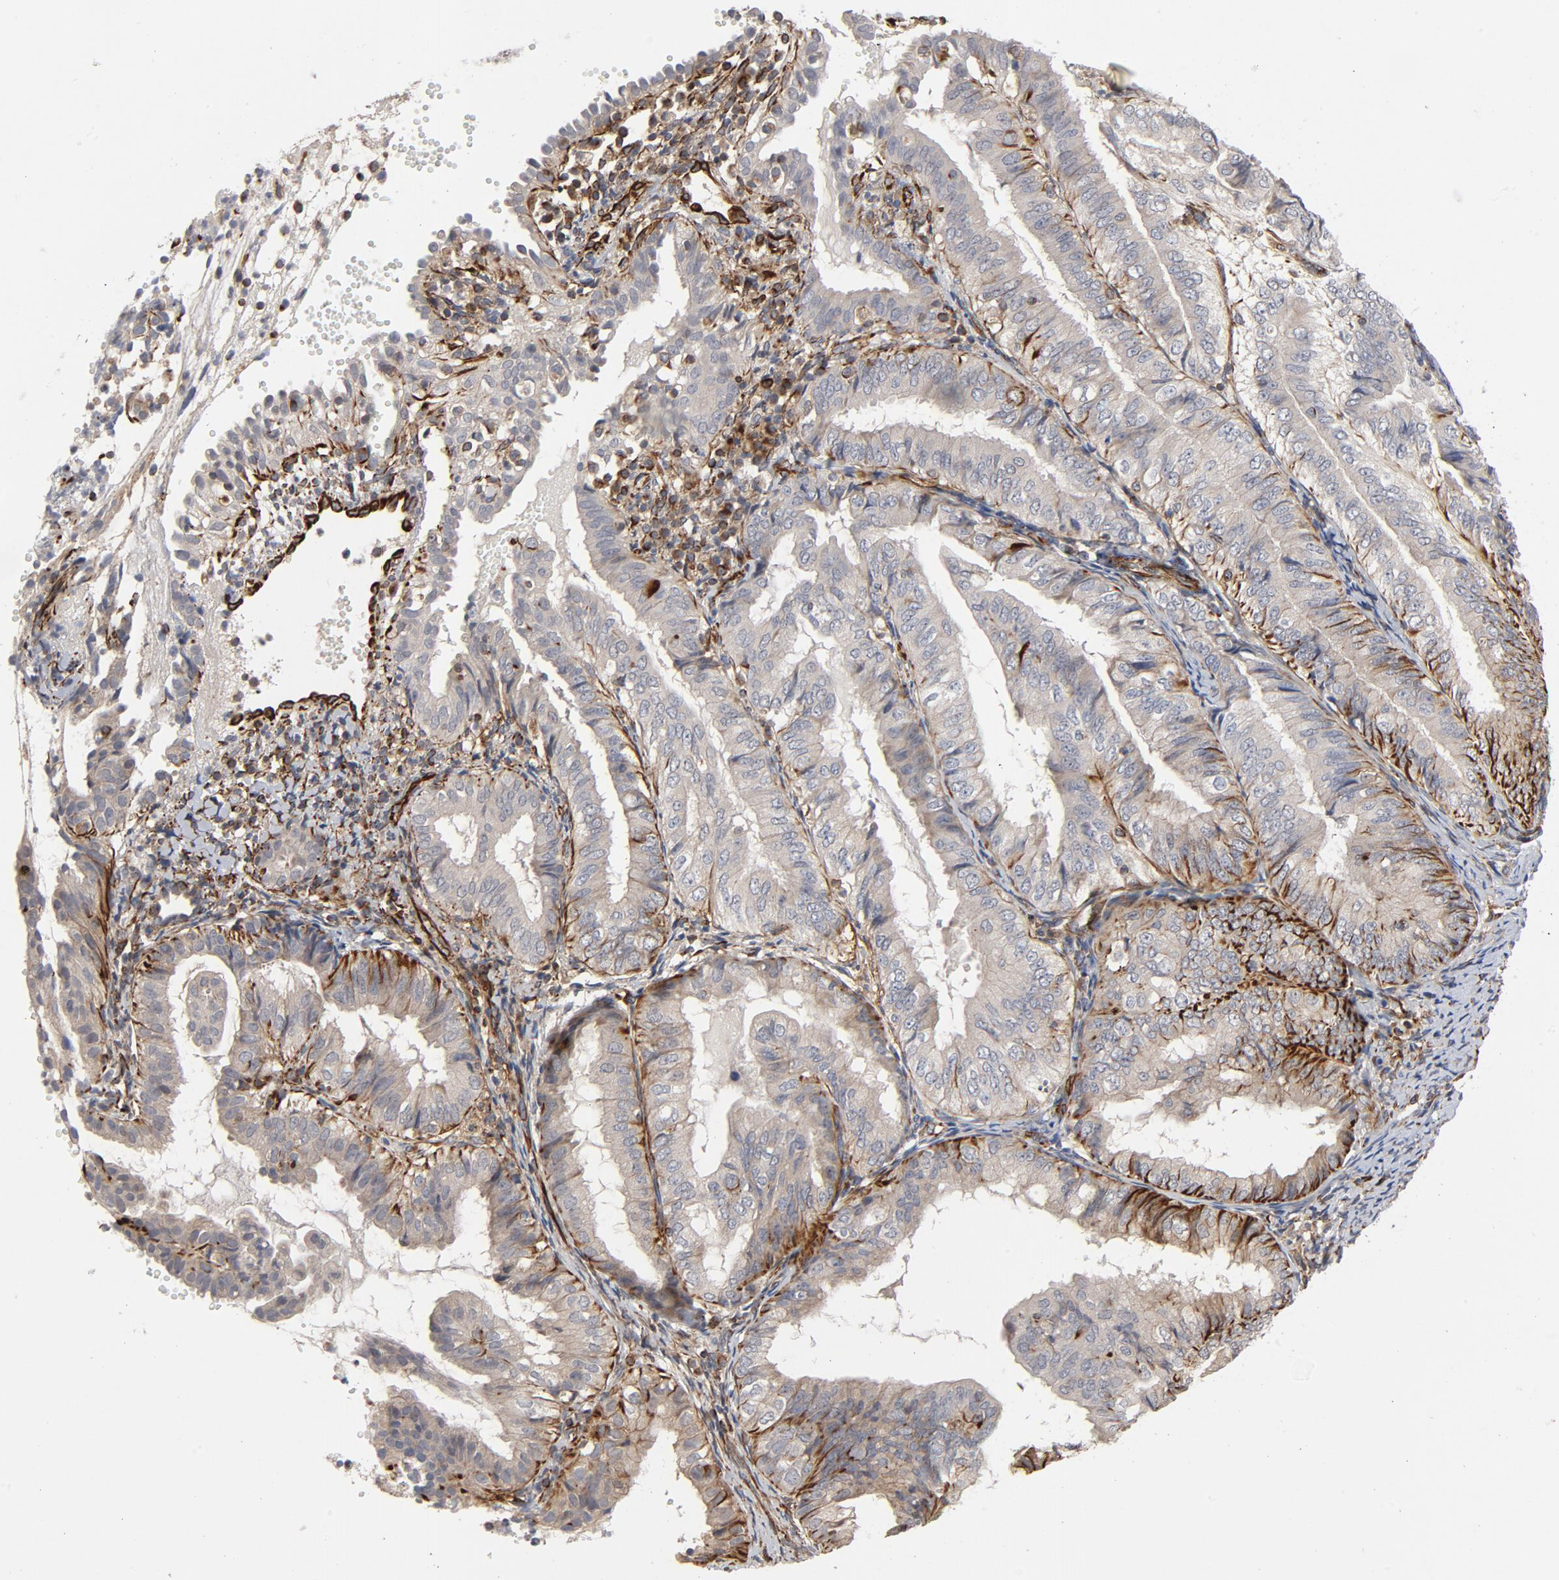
{"staining": {"intensity": "weak", "quantity": ">75%", "location": "cytoplasmic/membranous"}, "tissue": "endometrial cancer", "cell_type": "Tumor cells", "image_type": "cancer", "snomed": [{"axis": "morphology", "description": "Adenocarcinoma, NOS"}, {"axis": "topography", "description": "Endometrium"}], "caption": "This histopathology image exhibits IHC staining of adenocarcinoma (endometrial), with low weak cytoplasmic/membranous positivity in about >75% of tumor cells.", "gene": "FAM118A", "patient": {"sex": "female", "age": 66}}